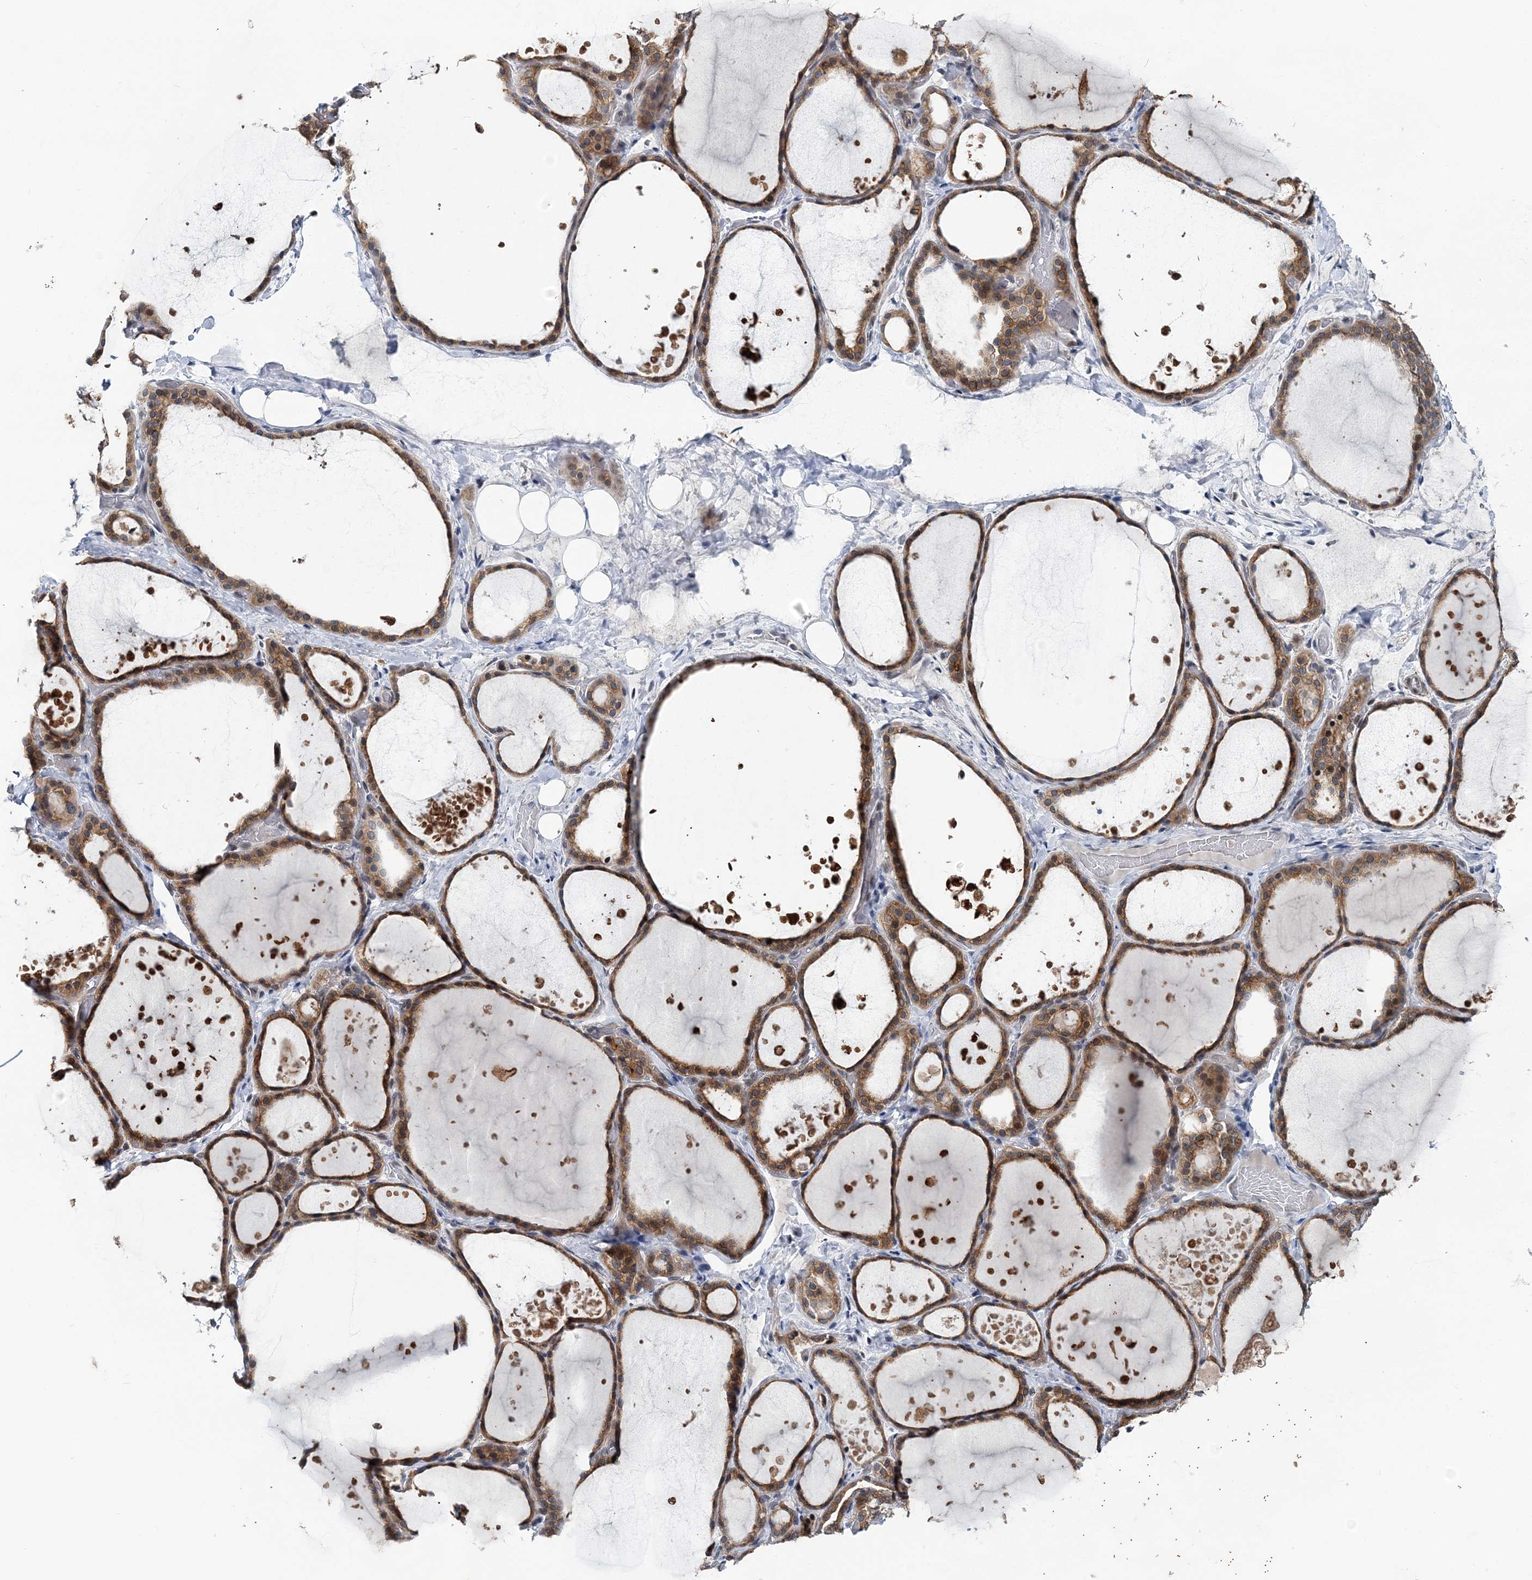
{"staining": {"intensity": "moderate", "quantity": ">75%", "location": "cytoplasmic/membranous"}, "tissue": "thyroid gland", "cell_type": "Glandular cells", "image_type": "normal", "snomed": [{"axis": "morphology", "description": "Normal tissue, NOS"}, {"axis": "topography", "description": "Thyroid gland"}], "caption": "Immunohistochemical staining of benign thyroid gland exhibits moderate cytoplasmic/membranous protein positivity in about >75% of glandular cells.", "gene": "HYCC2", "patient": {"sex": "female", "age": 44}}